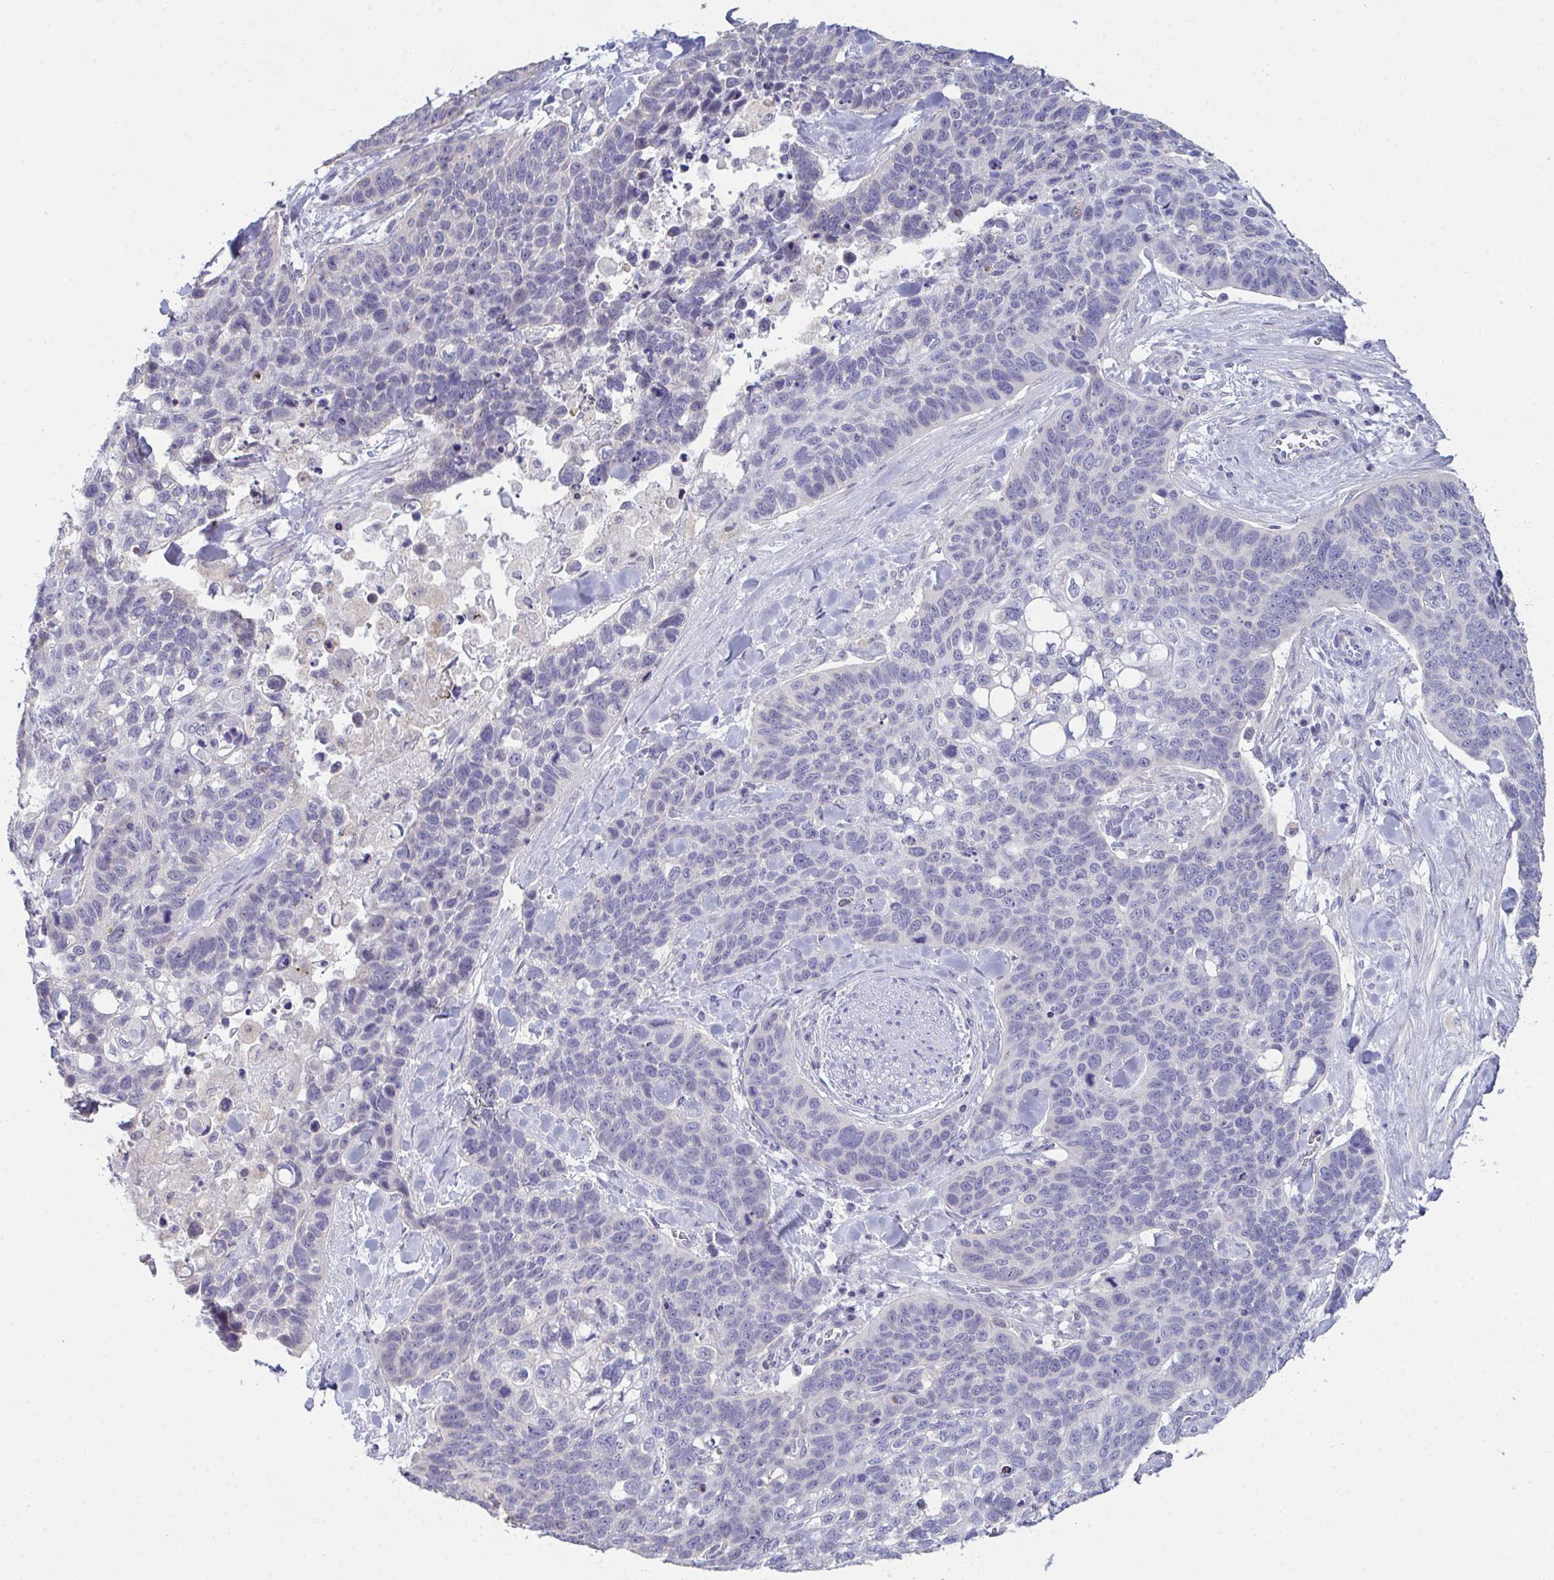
{"staining": {"intensity": "negative", "quantity": "none", "location": "none"}, "tissue": "lung cancer", "cell_type": "Tumor cells", "image_type": "cancer", "snomed": [{"axis": "morphology", "description": "Squamous cell carcinoma, NOS"}, {"axis": "topography", "description": "Lung"}], "caption": "Photomicrograph shows no protein expression in tumor cells of lung cancer tissue.", "gene": "ATP6V0D2", "patient": {"sex": "male", "age": 62}}